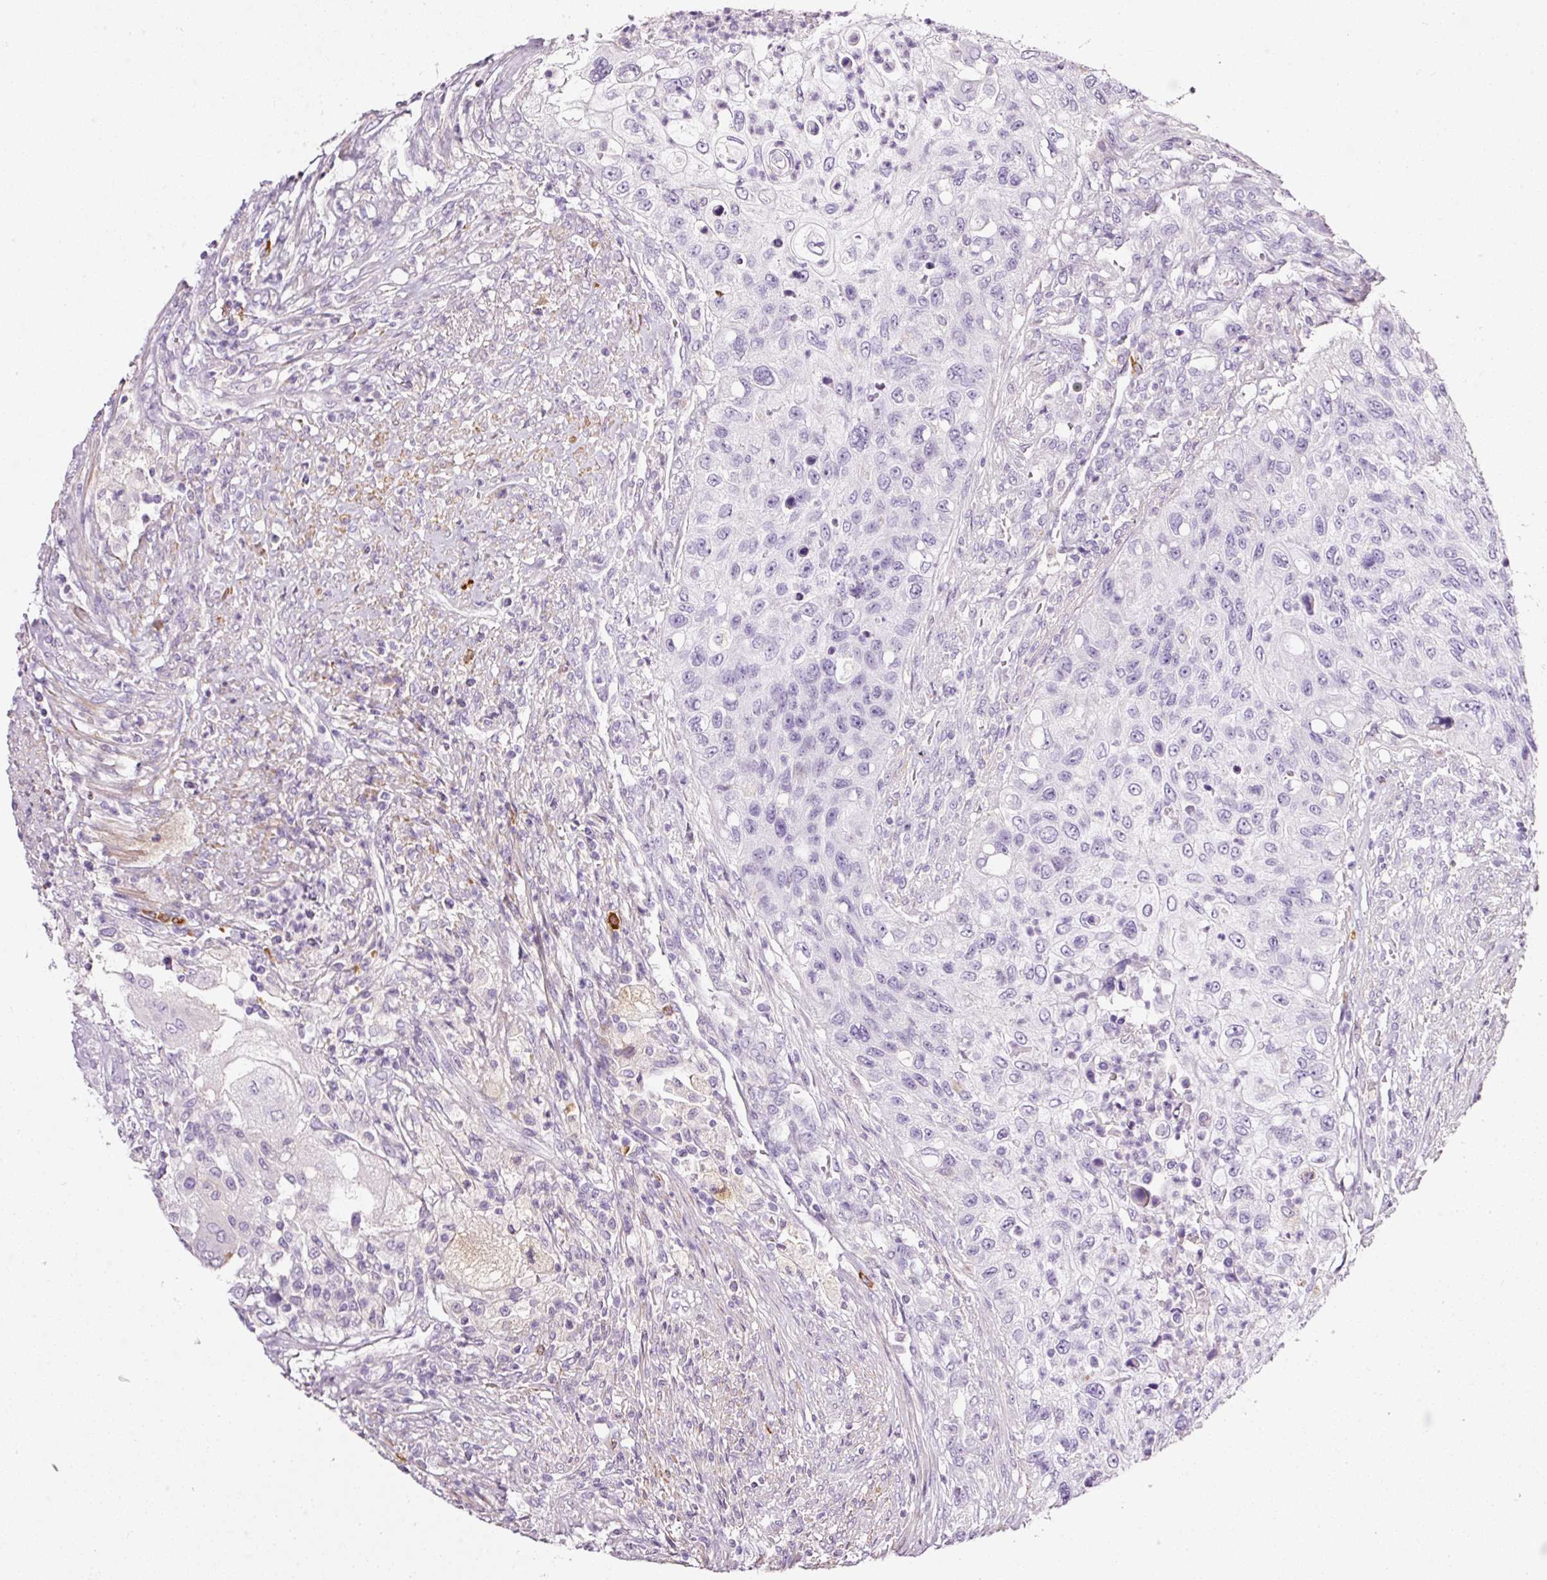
{"staining": {"intensity": "negative", "quantity": "none", "location": "none"}, "tissue": "urothelial cancer", "cell_type": "Tumor cells", "image_type": "cancer", "snomed": [{"axis": "morphology", "description": "Urothelial carcinoma, High grade"}, {"axis": "topography", "description": "Urinary bladder"}], "caption": "Urothelial cancer was stained to show a protein in brown. There is no significant positivity in tumor cells.", "gene": "CYB561A3", "patient": {"sex": "female", "age": 60}}